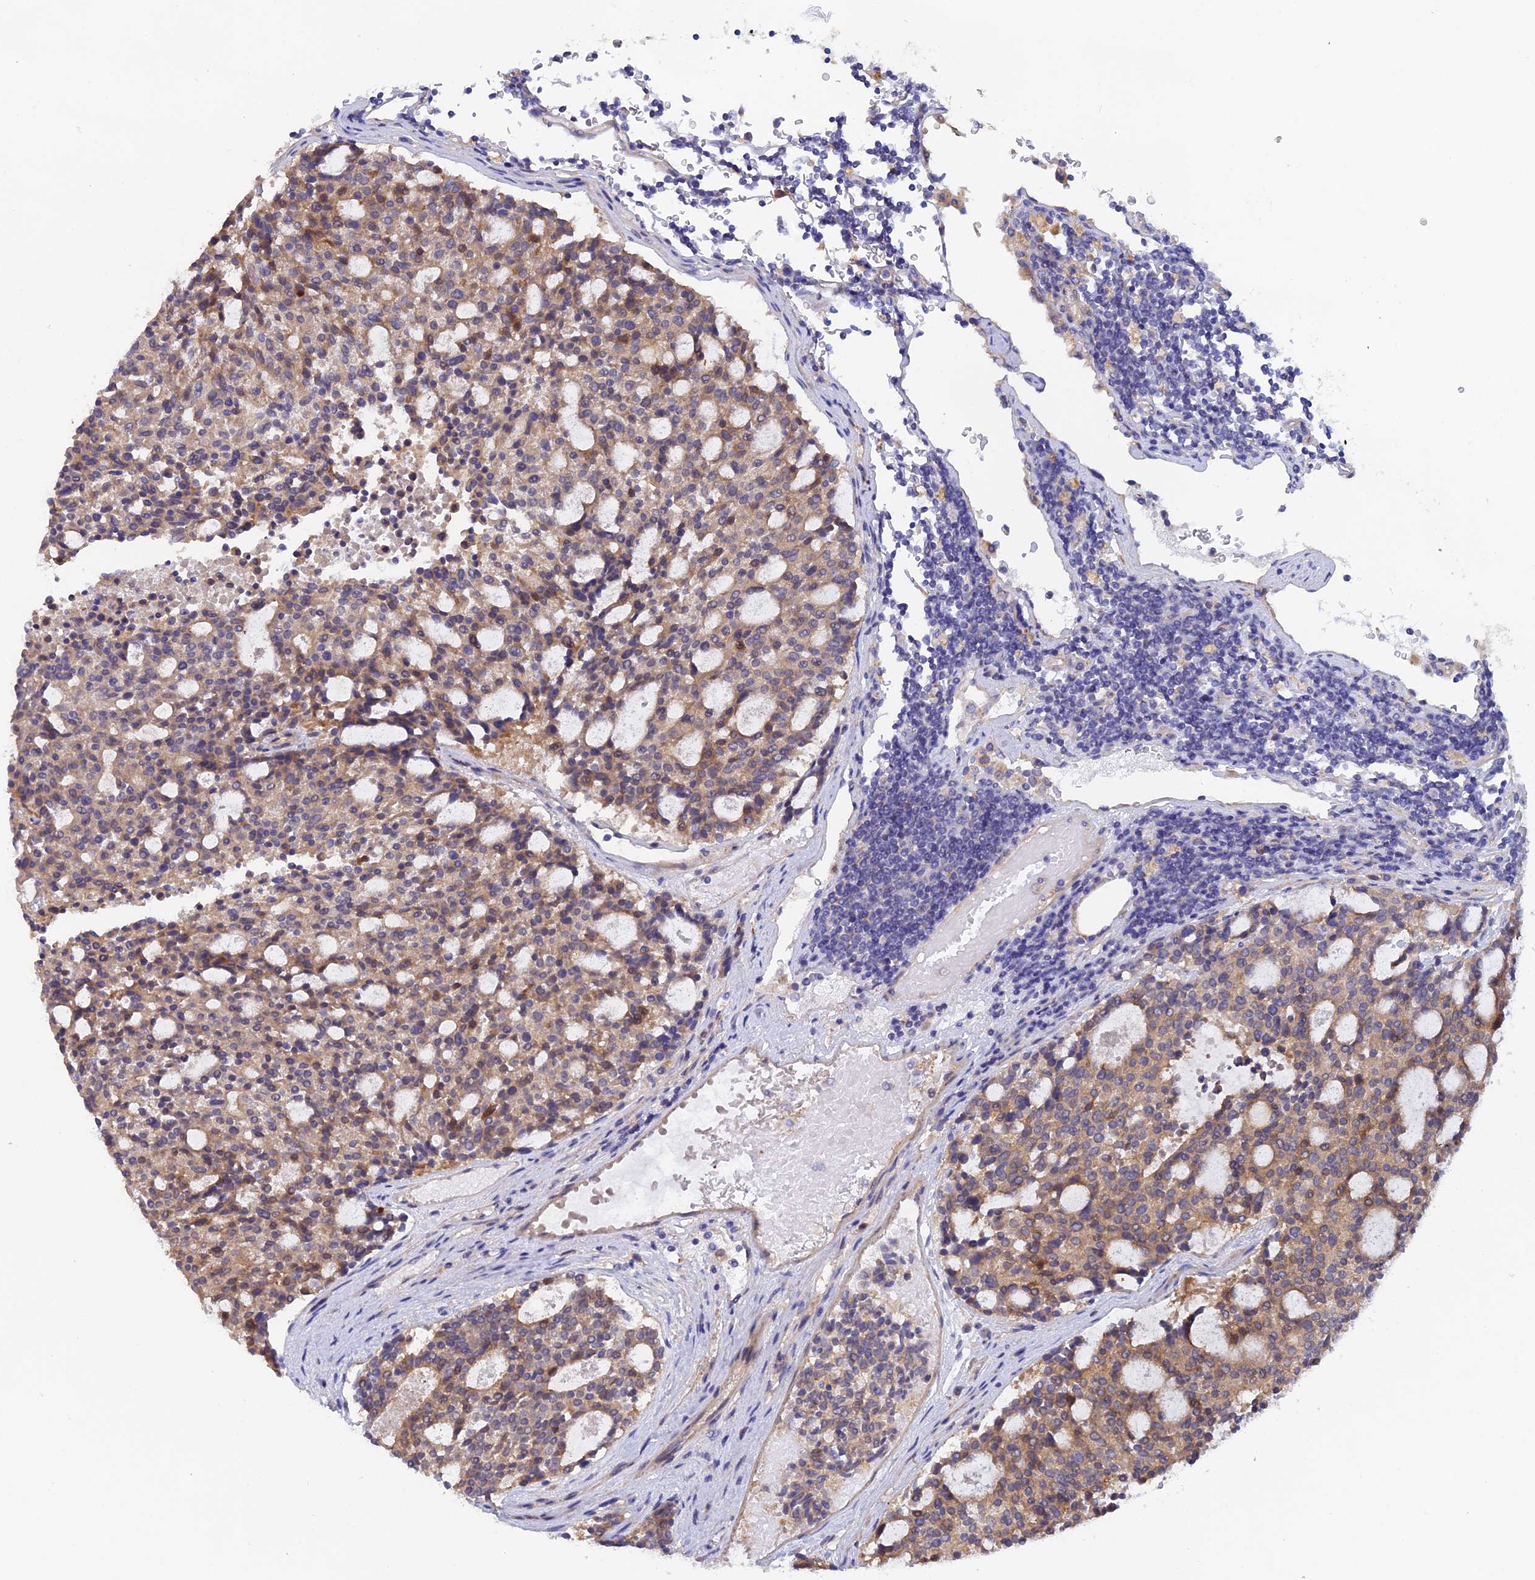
{"staining": {"intensity": "moderate", "quantity": ">75%", "location": "cytoplasmic/membranous"}, "tissue": "carcinoid", "cell_type": "Tumor cells", "image_type": "cancer", "snomed": [{"axis": "morphology", "description": "Carcinoid, malignant, NOS"}, {"axis": "topography", "description": "Pancreas"}], "caption": "Immunohistochemical staining of carcinoid (malignant) reveals moderate cytoplasmic/membranous protein expression in about >75% of tumor cells.", "gene": "FZR1", "patient": {"sex": "female", "age": 54}}